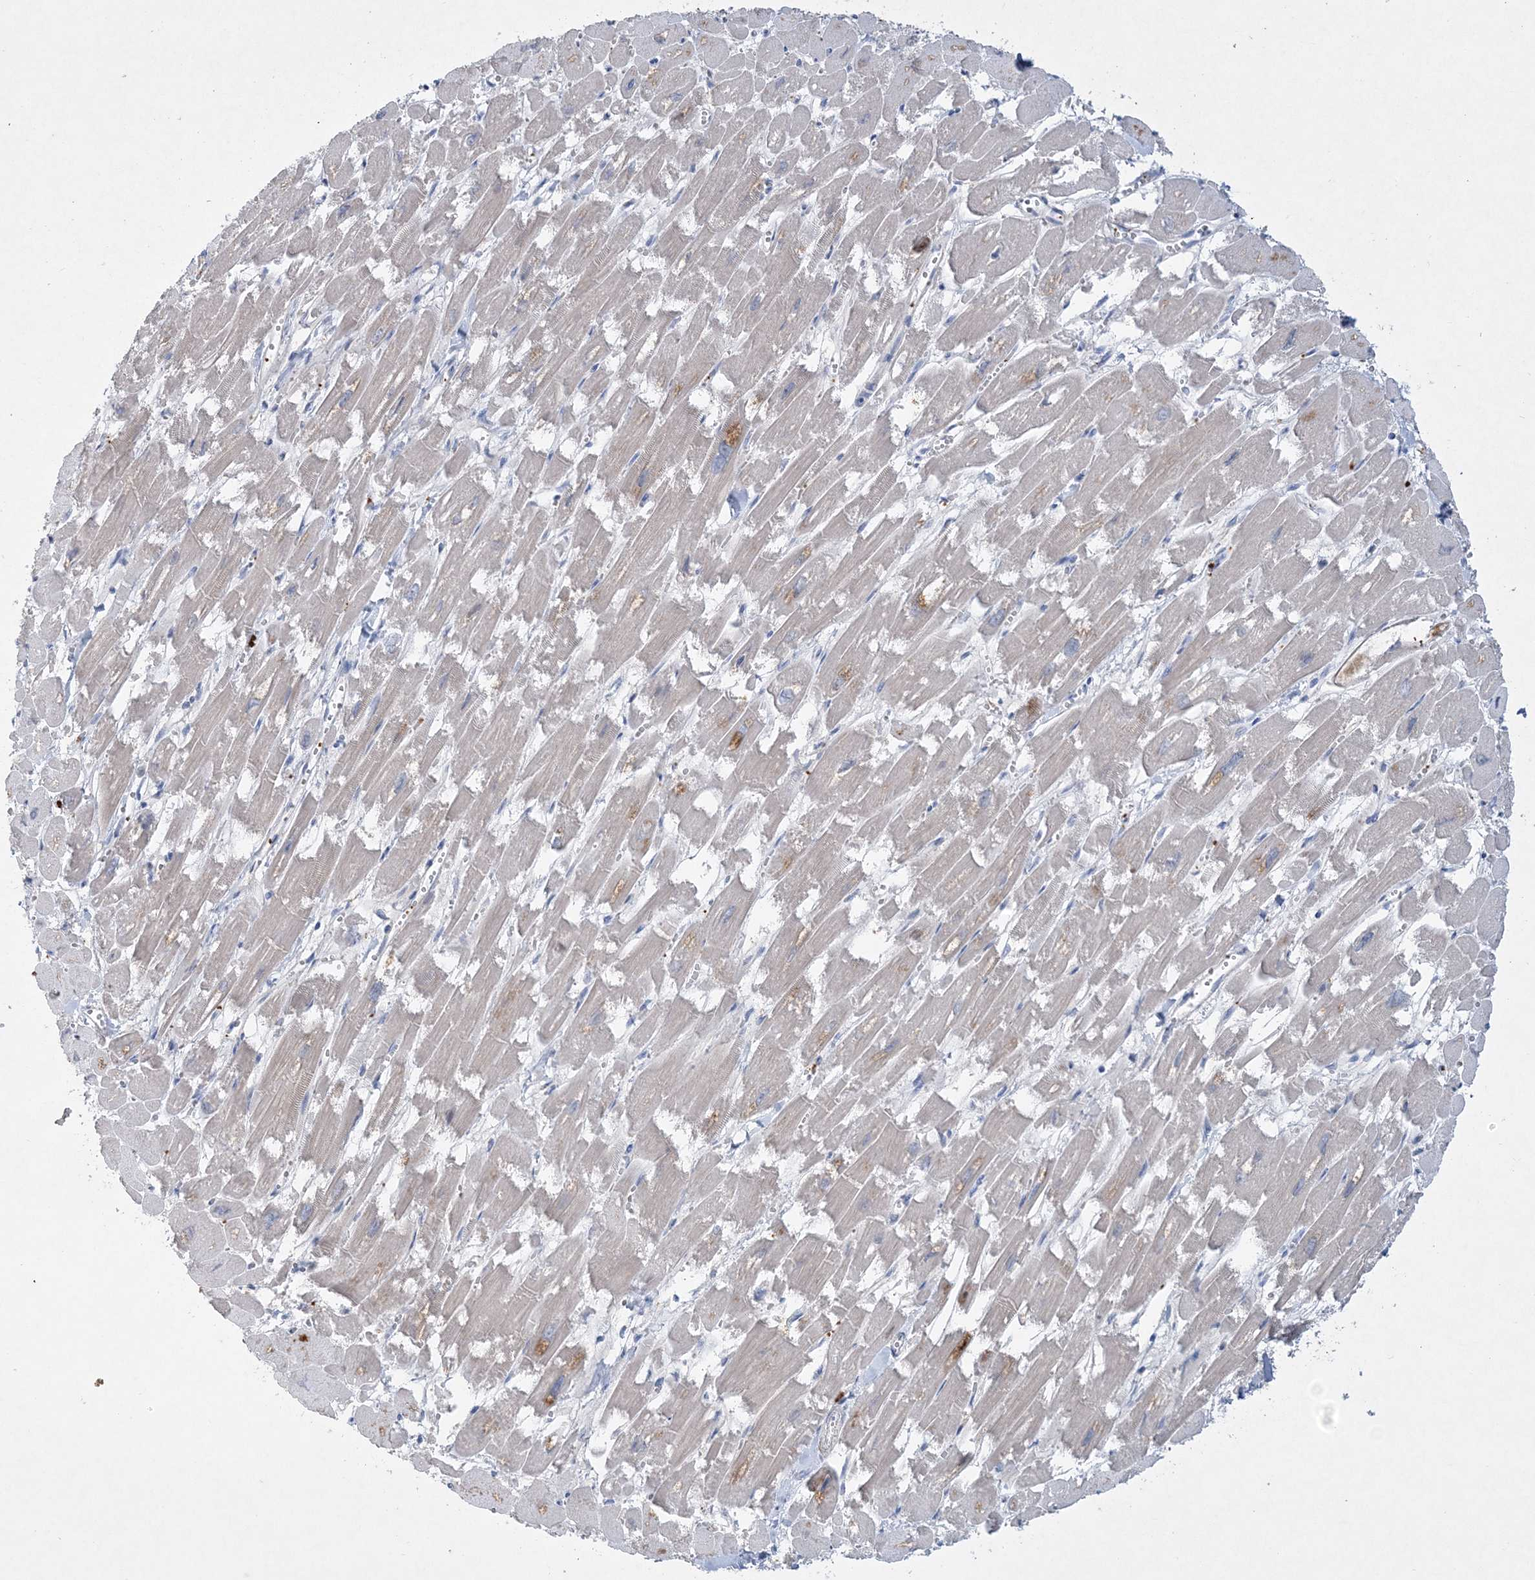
{"staining": {"intensity": "negative", "quantity": "none", "location": "none"}, "tissue": "heart muscle", "cell_type": "Cardiomyocytes", "image_type": "normal", "snomed": [{"axis": "morphology", "description": "Normal tissue, NOS"}, {"axis": "topography", "description": "Heart"}], "caption": "Cardiomyocytes are negative for brown protein staining in benign heart muscle. Brightfield microscopy of immunohistochemistry (IHC) stained with DAB (3,3'-diaminobenzidine) (brown) and hematoxylin (blue), captured at high magnification.", "gene": "ADCK2", "patient": {"sex": "male", "age": 54}}